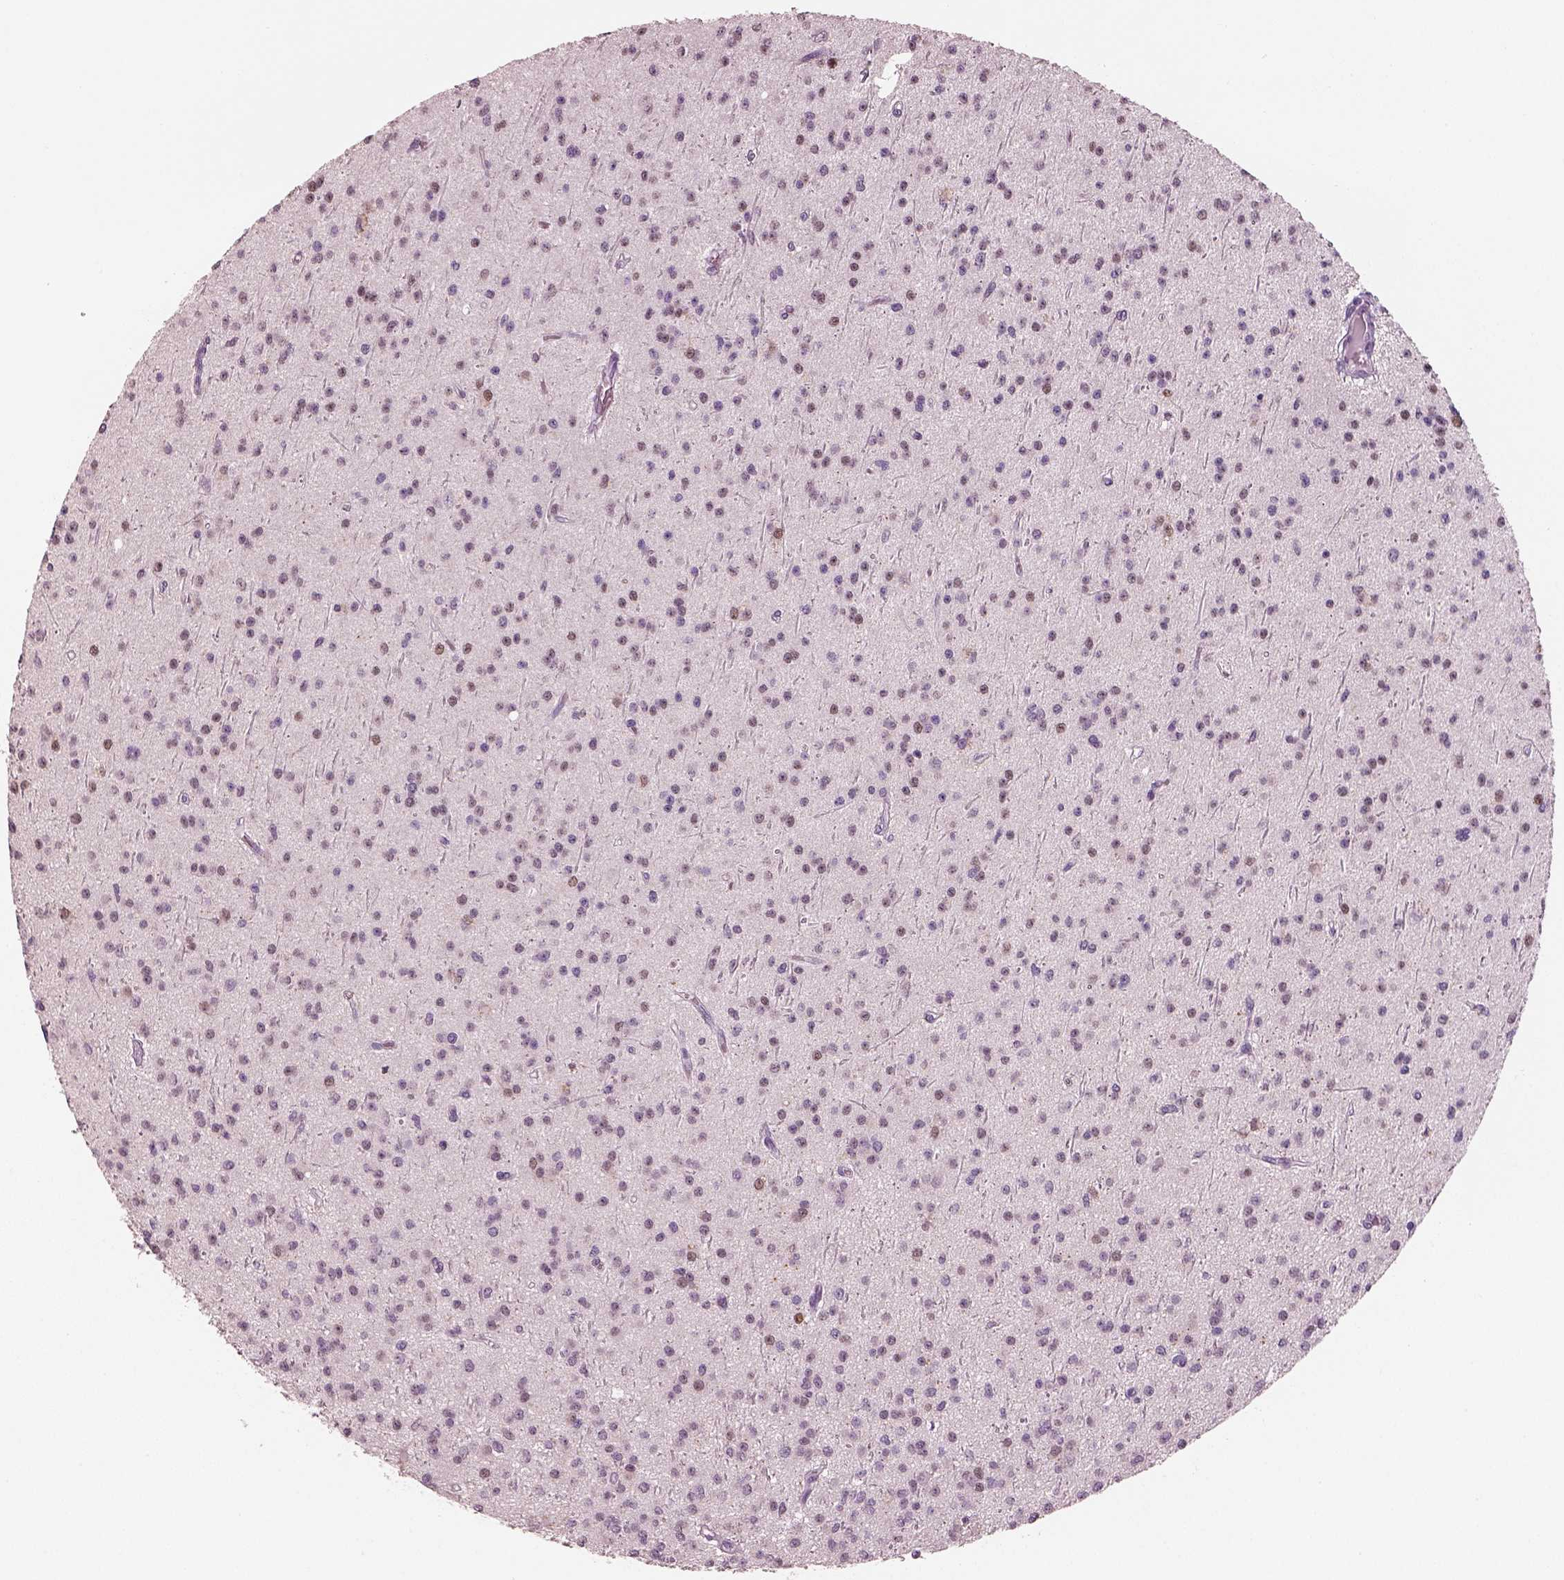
{"staining": {"intensity": "weak", "quantity": "25%-75%", "location": "nuclear"}, "tissue": "glioma", "cell_type": "Tumor cells", "image_type": "cancer", "snomed": [{"axis": "morphology", "description": "Glioma, malignant, Low grade"}, {"axis": "topography", "description": "Brain"}], "caption": "This micrograph reveals IHC staining of malignant glioma (low-grade), with low weak nuclear staining in approximately 25%-75% of tumor cells.", "gene": "ELSPBP1", "patient": {"sex": "male", "age": 27}}